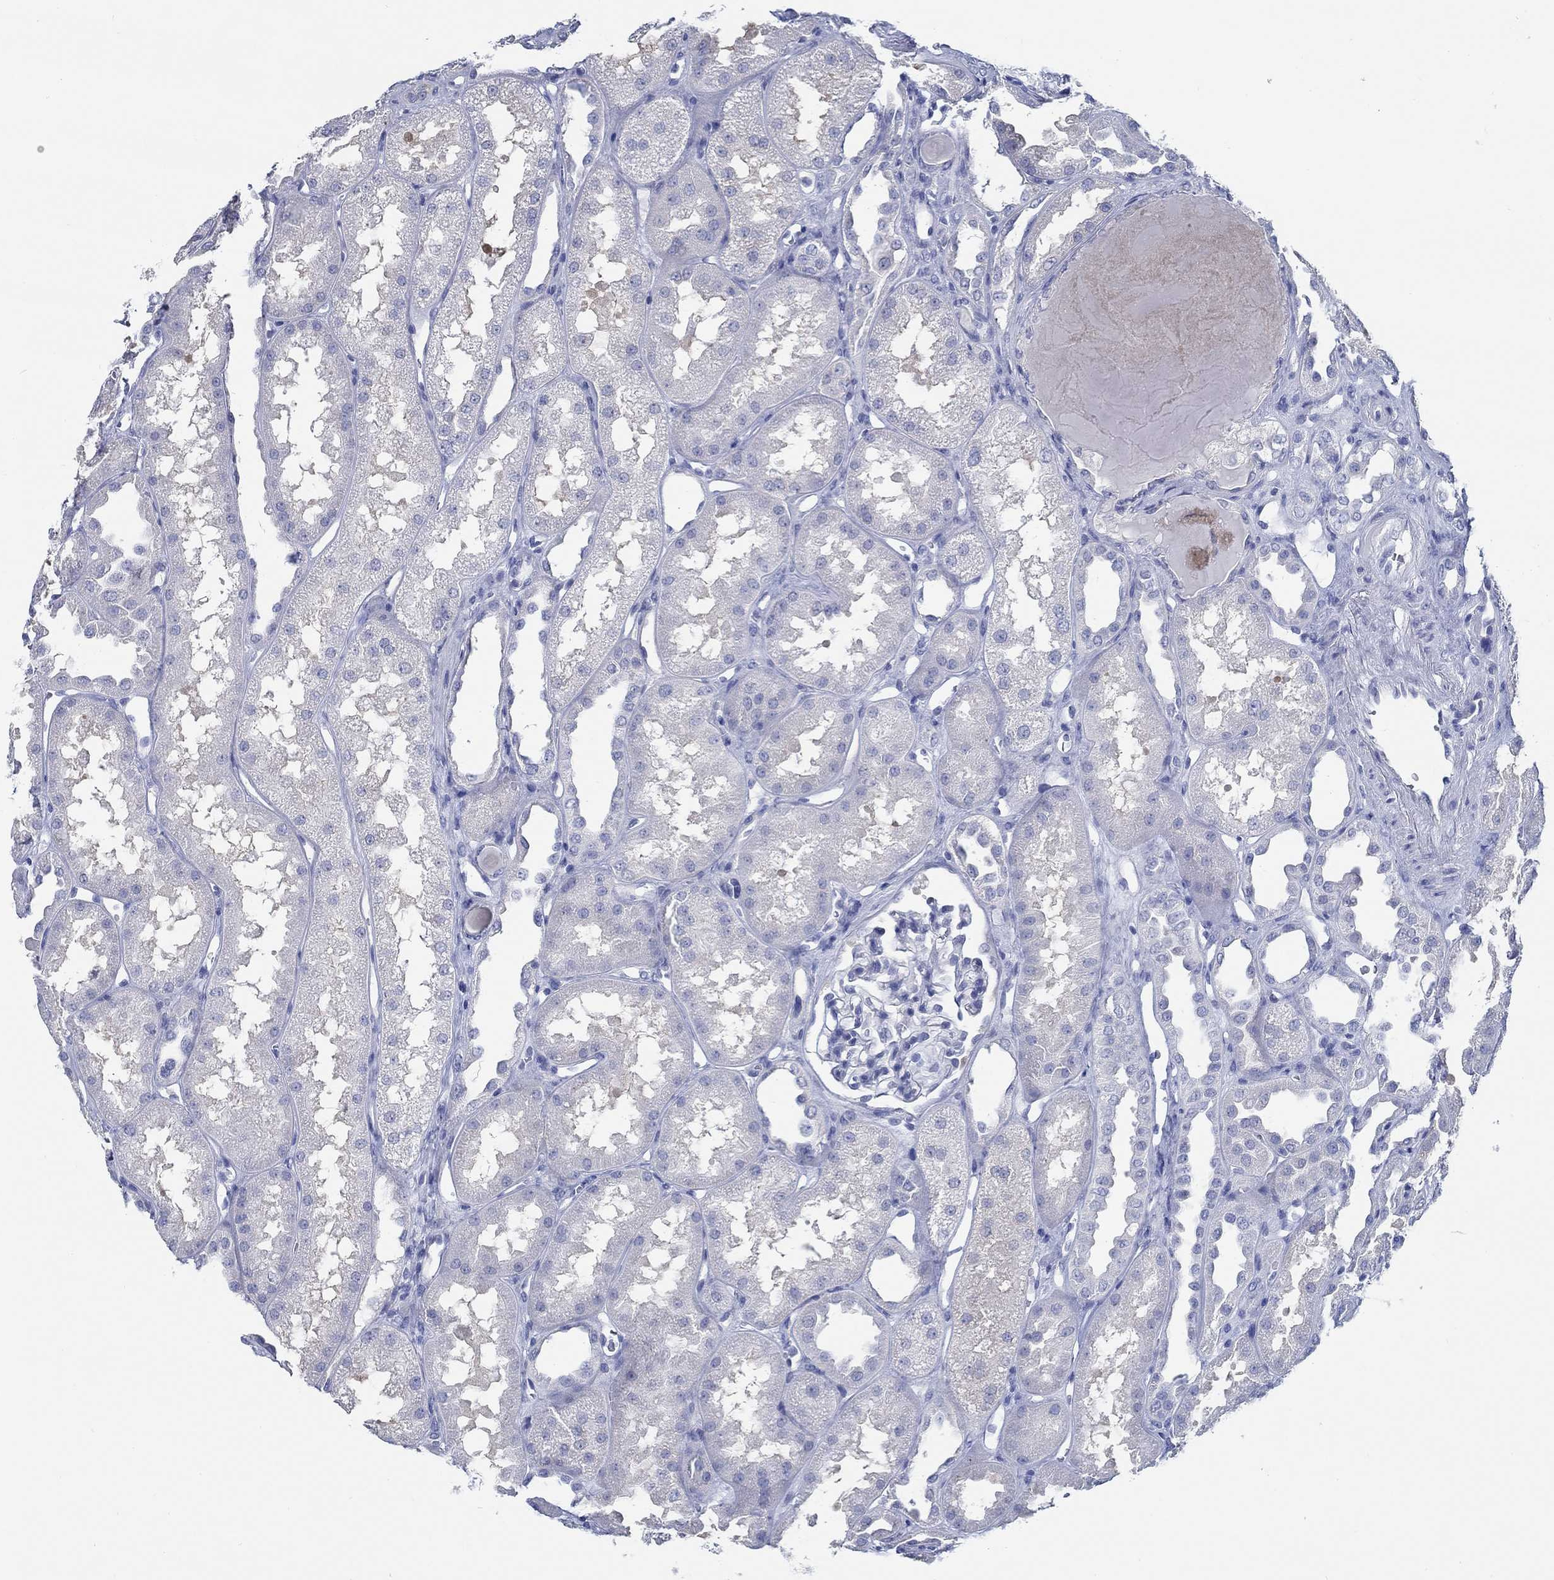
{"staining": {"intensity": "negative", "quantity": "none", "location": "none"}, "tissue": "kidney", "cell_type": "Cells in glomeruli", "image_type": "normal", "snomed": [{"axis": "morphology", "description": "Normal tissue, NOS"}, {"axis": "topography", "description": "Kidney"}], "caption": "This histopathology image is of normal kidney stained with immunohistochemistry to label a protein in brown with the nuclei are counter-stained blue. There is no staining in cells in glomeruli.", "gene": "TOMM20L", "patient": {"sex": "male", "age": 61}}